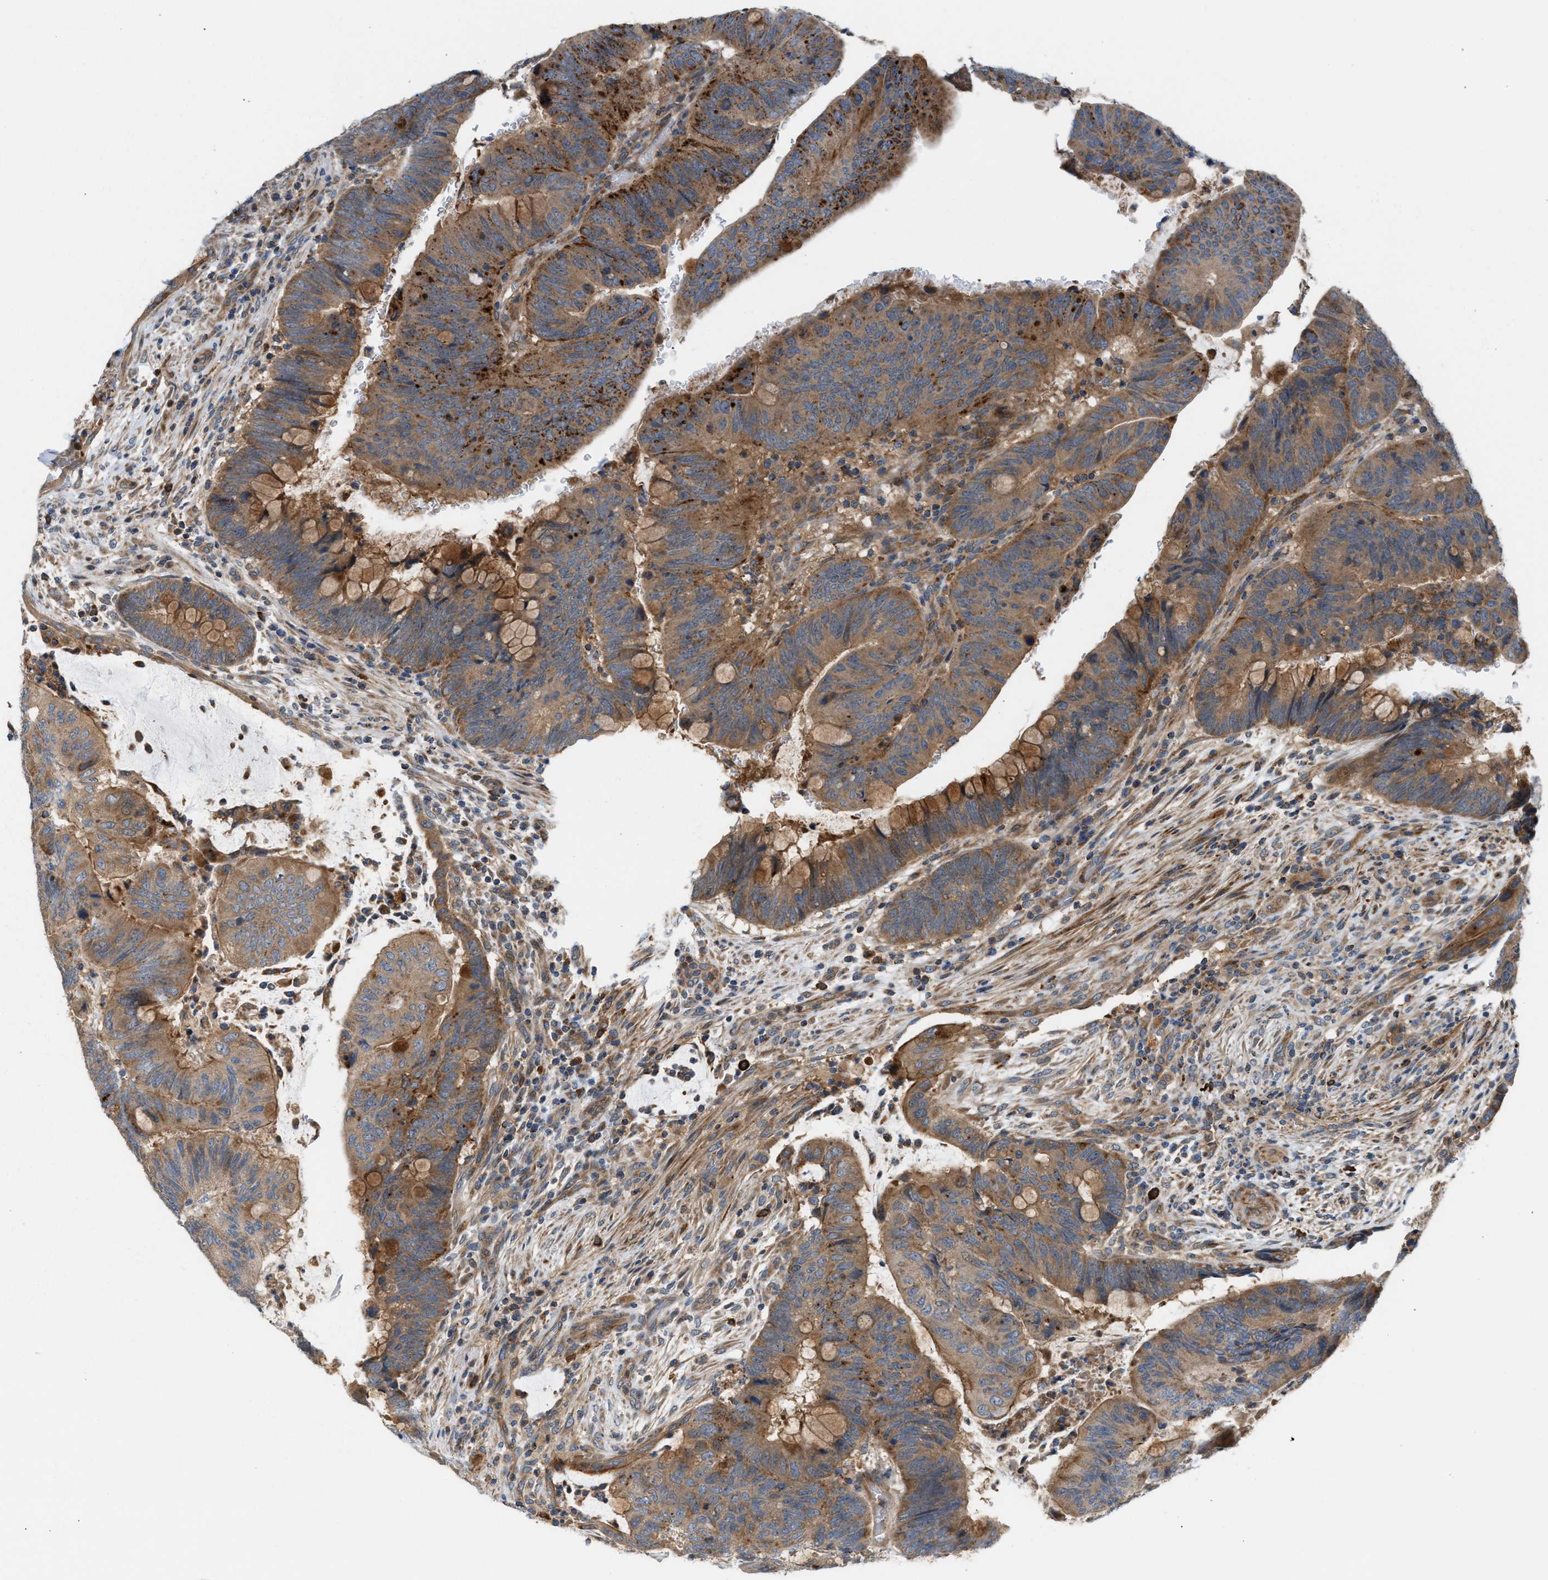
{"staining": {"intensity": "moderate", "quantity": ">75%", "location": "cytoplasmic/membranous"}, "tissue": "colorectal cancer", "cell_type": "Tumor cells", "image_type": "cancer", "snomed": [{"axis": "morphology", "description": "Normal tissue, NOS"}, {"axis": "morphology", "description": "Adenocarcinoma, NOS"}, {"axis": "topography", "description": "Rectum"}, {"axis": "topography", "description": "Peripheral nerve tissue"}], "caption": "Tumor cells display medium levels of moderate cytoplasmic/membranous staining in about >75% of cells in colorectal cancer (adenocarcinoma).", "gene": "PDCL", "patient": {"sex": "male", "age": 92}}